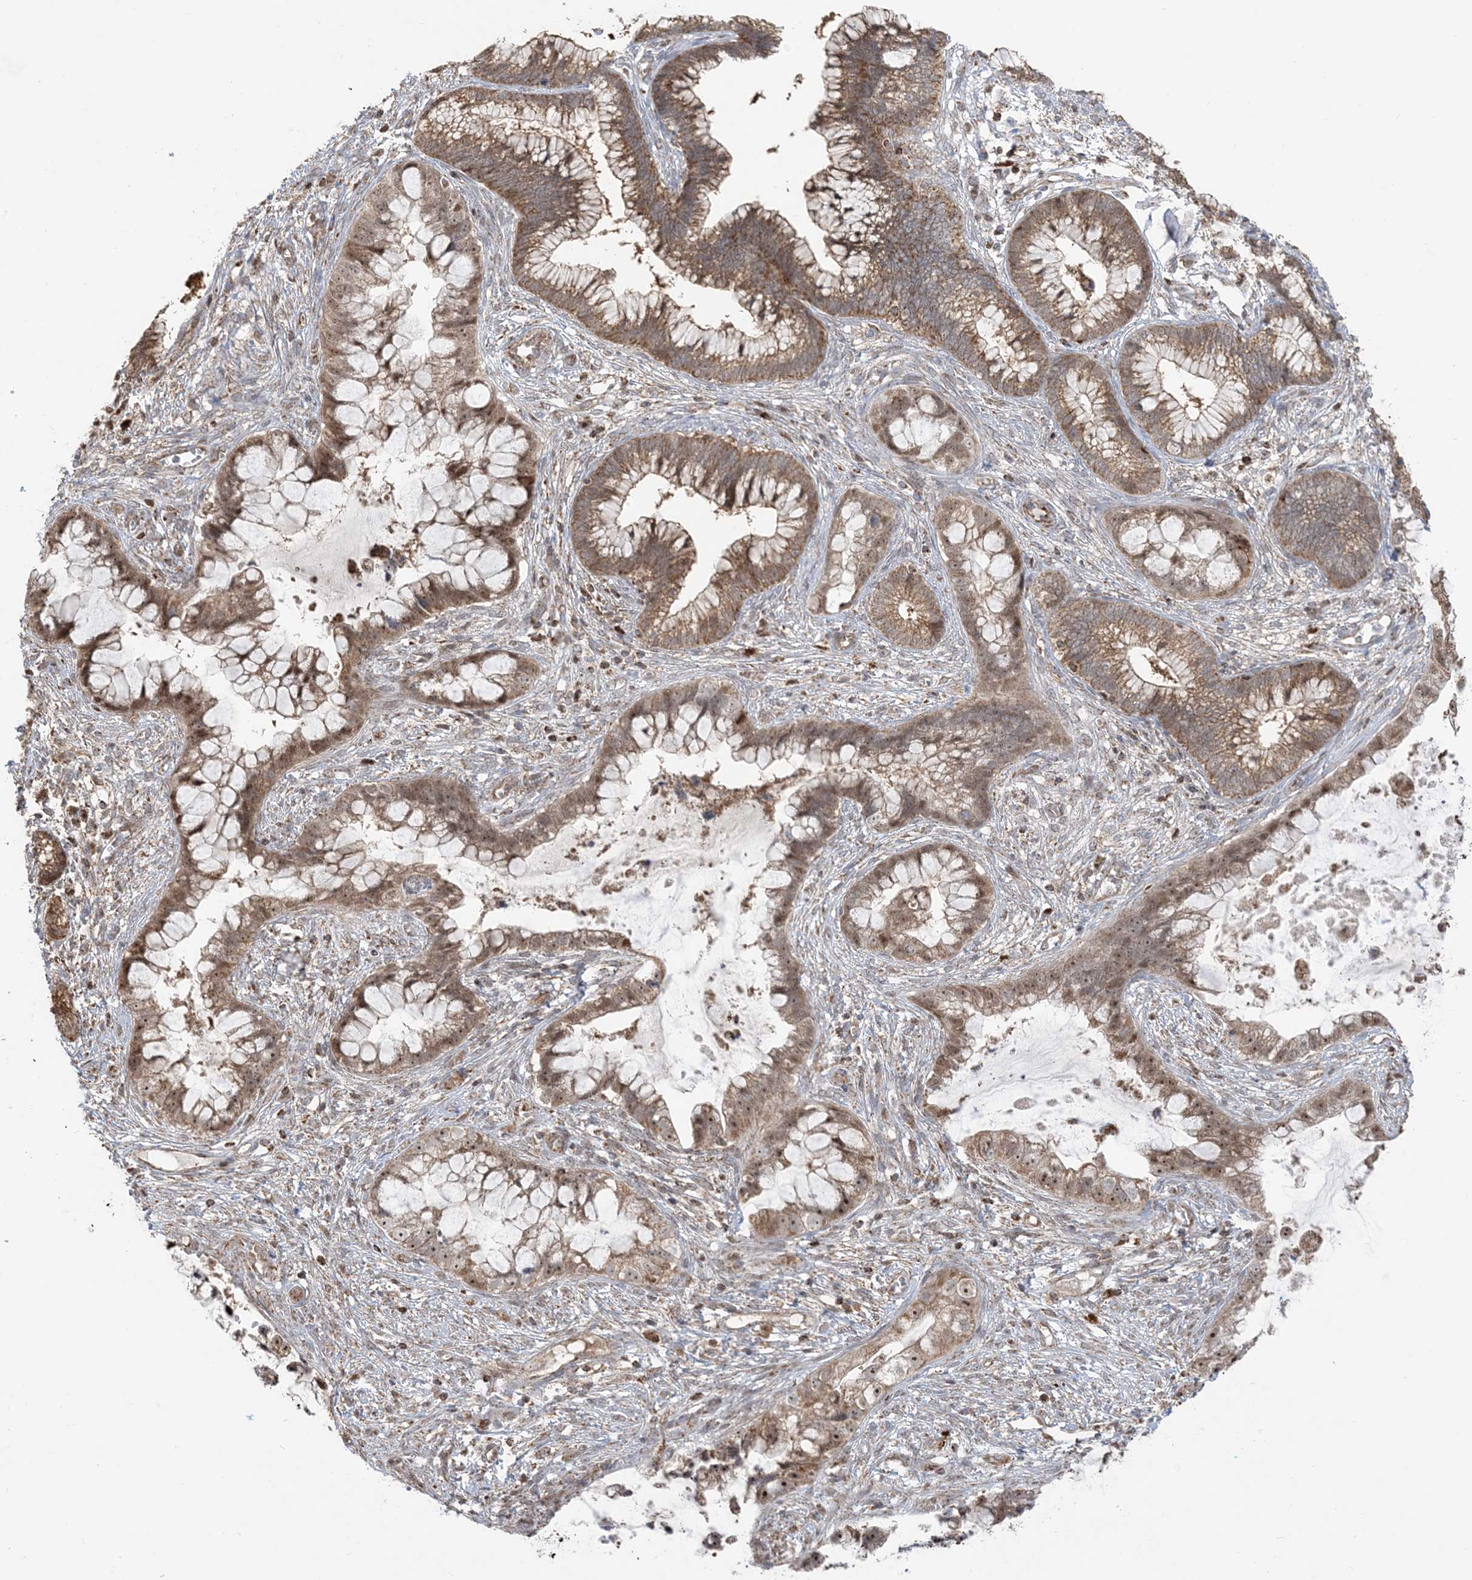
{"staining": {"intensity": "moderate", "quantity": ">75%", "location": "cytoplasmic/membranous,nuclear"}, "tissue": "cervical cancer", "cell_type": "Tumor cells", "image_type": "cancer", "snomed": [{"axis": "morphology", "description": "Adenocarcinoma, NOS"}, {"axis": "topography", "description": "Cervix"}], "caption": "Protein expression analysis of human adenocarcinoma (cervical) reveals moderate cytoplasmic/membranous and nuclear positivity in approximately >75% of tumor cells. (IHC, brightfield microscopy, high magnification).", "gene": "MAPKBP1", "patient": {"sex": "female", "age": 44}}